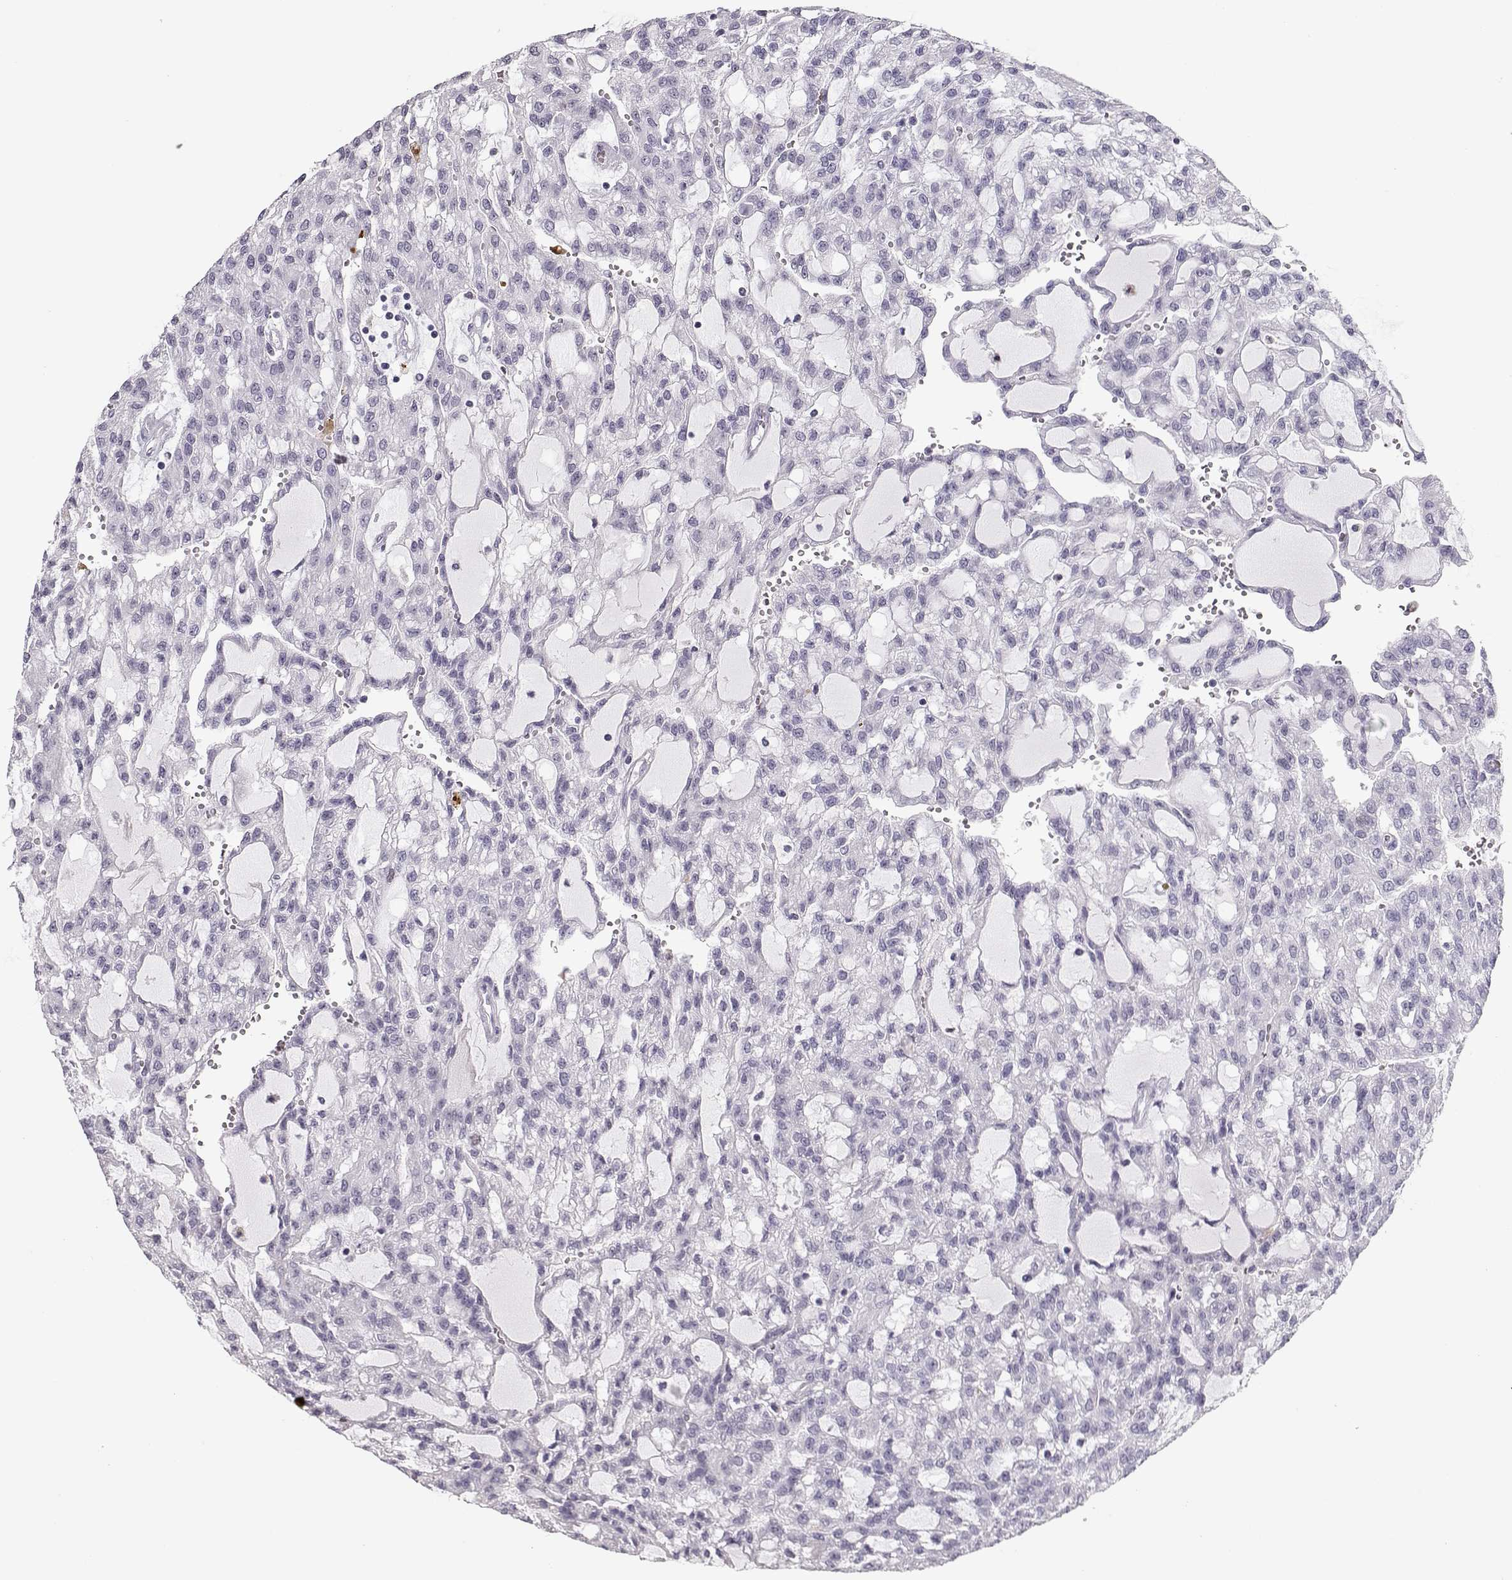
{"staining": {"intensity": "negative", "quantity": "none", "location": "none"}, "tissue": "renal cancer", "cell_type": "Tumor cells", "image_type": "cancer", "snomed": [{"axis": "morphology", "description": "Adenocarcinoma, NOS"}, {"axis": "topography", "description": "Kidney"}], "caption": "Immunohistochemical staining of adenocarcinoma (renal) shows no significant positivity in tumor cells.", "gene": "SGO1", "patient": {"sex": "male", "age": 63}}